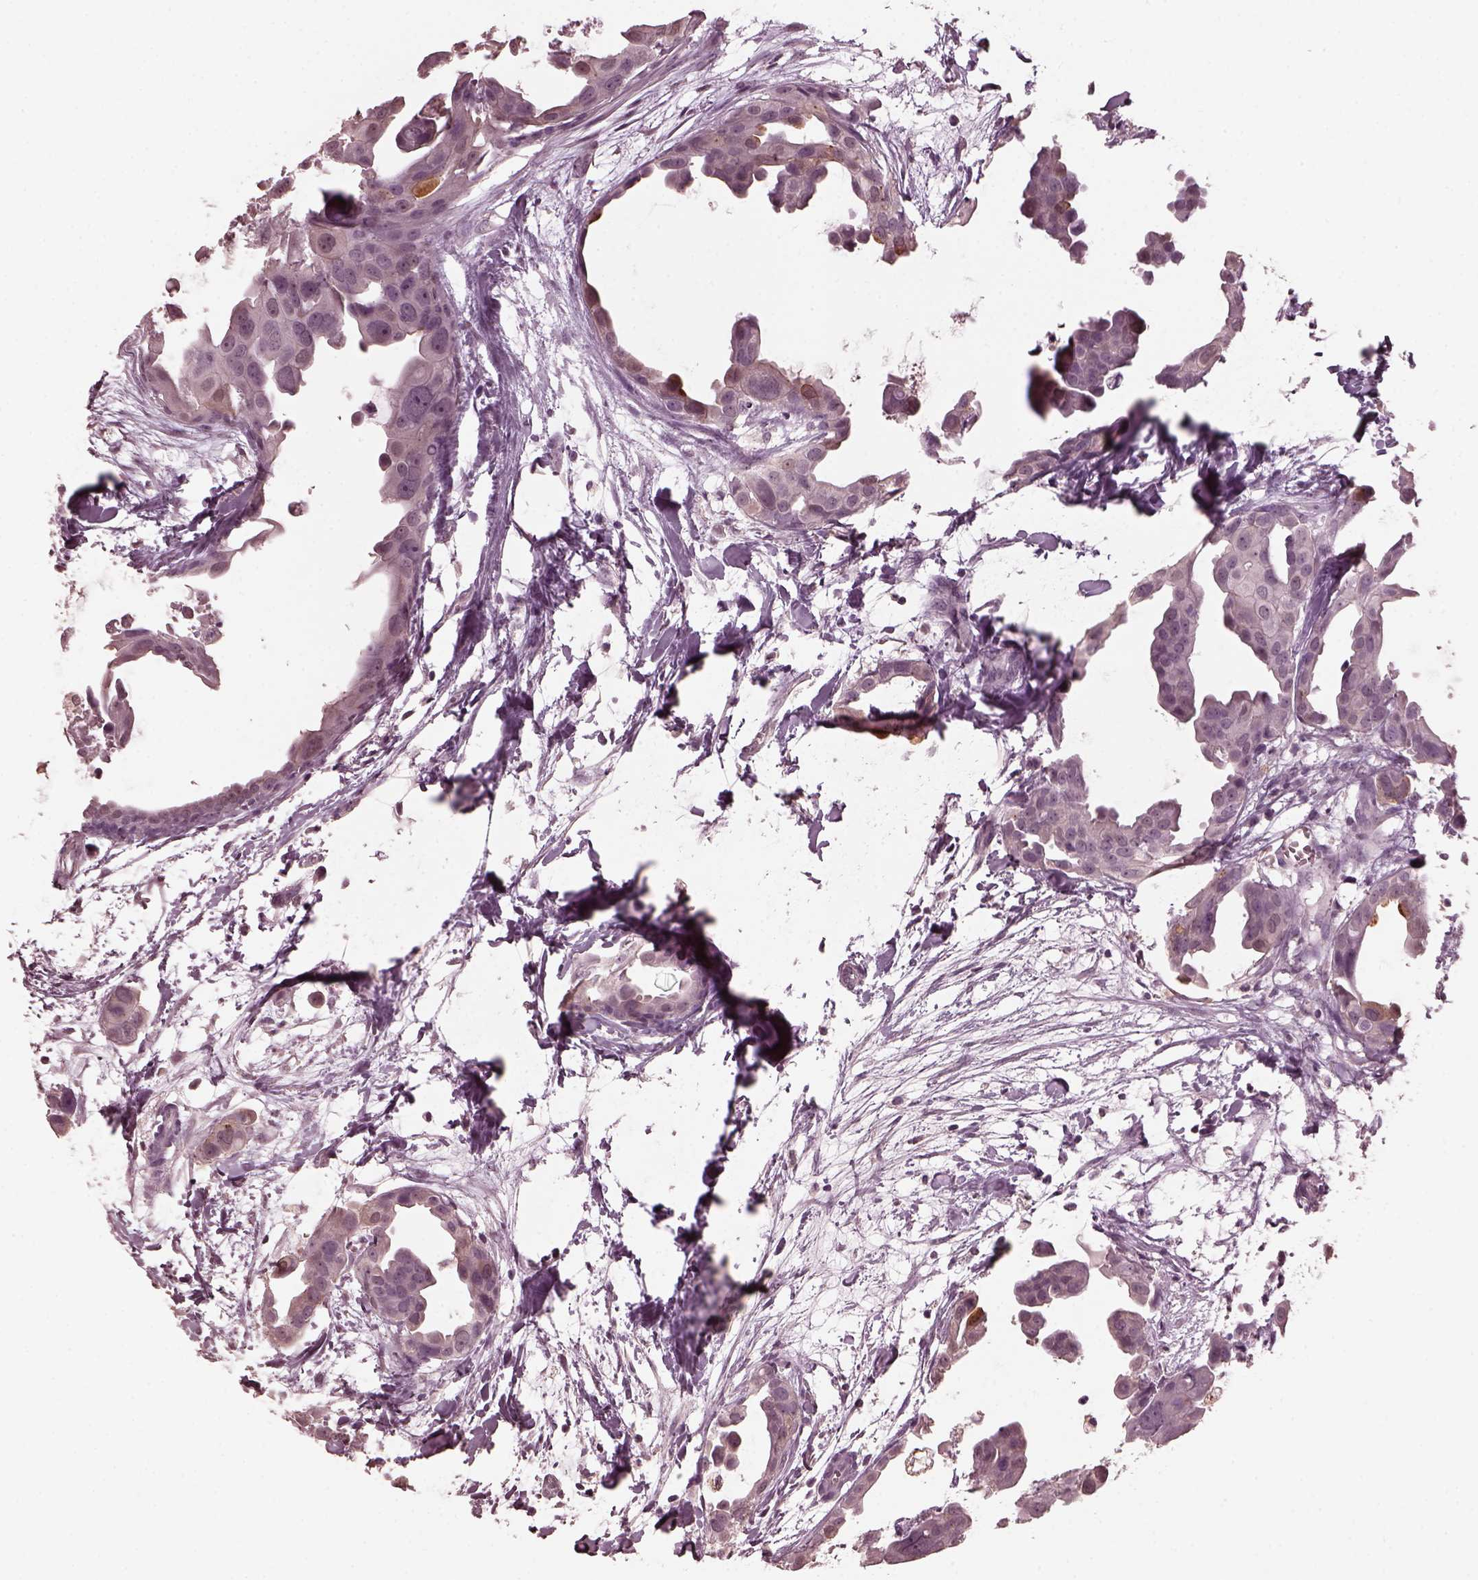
{"staining": {"intensity": "negative", "quantity": "none", "location": "none"}, "tissue": "breast cancer", "cell_type": "Tumor cells", "image_type": "cancer", "snomed": [{"axis": "morphology", "description": "Duct carcinoma"}, {"axis": "topography", "description": "Breast"}], "caption": "There is no significant staining in tumor cells of breast cancer (intraductal carcinoma). Brightfield microscopy of immunohistochemistry stained with DAB (3,3'-diaminobenzidine) (brown) and hematoxylin (blue), captured at high magnification.", "gene": "TSKS", "patient": {"sex": "female", "age": 38}}